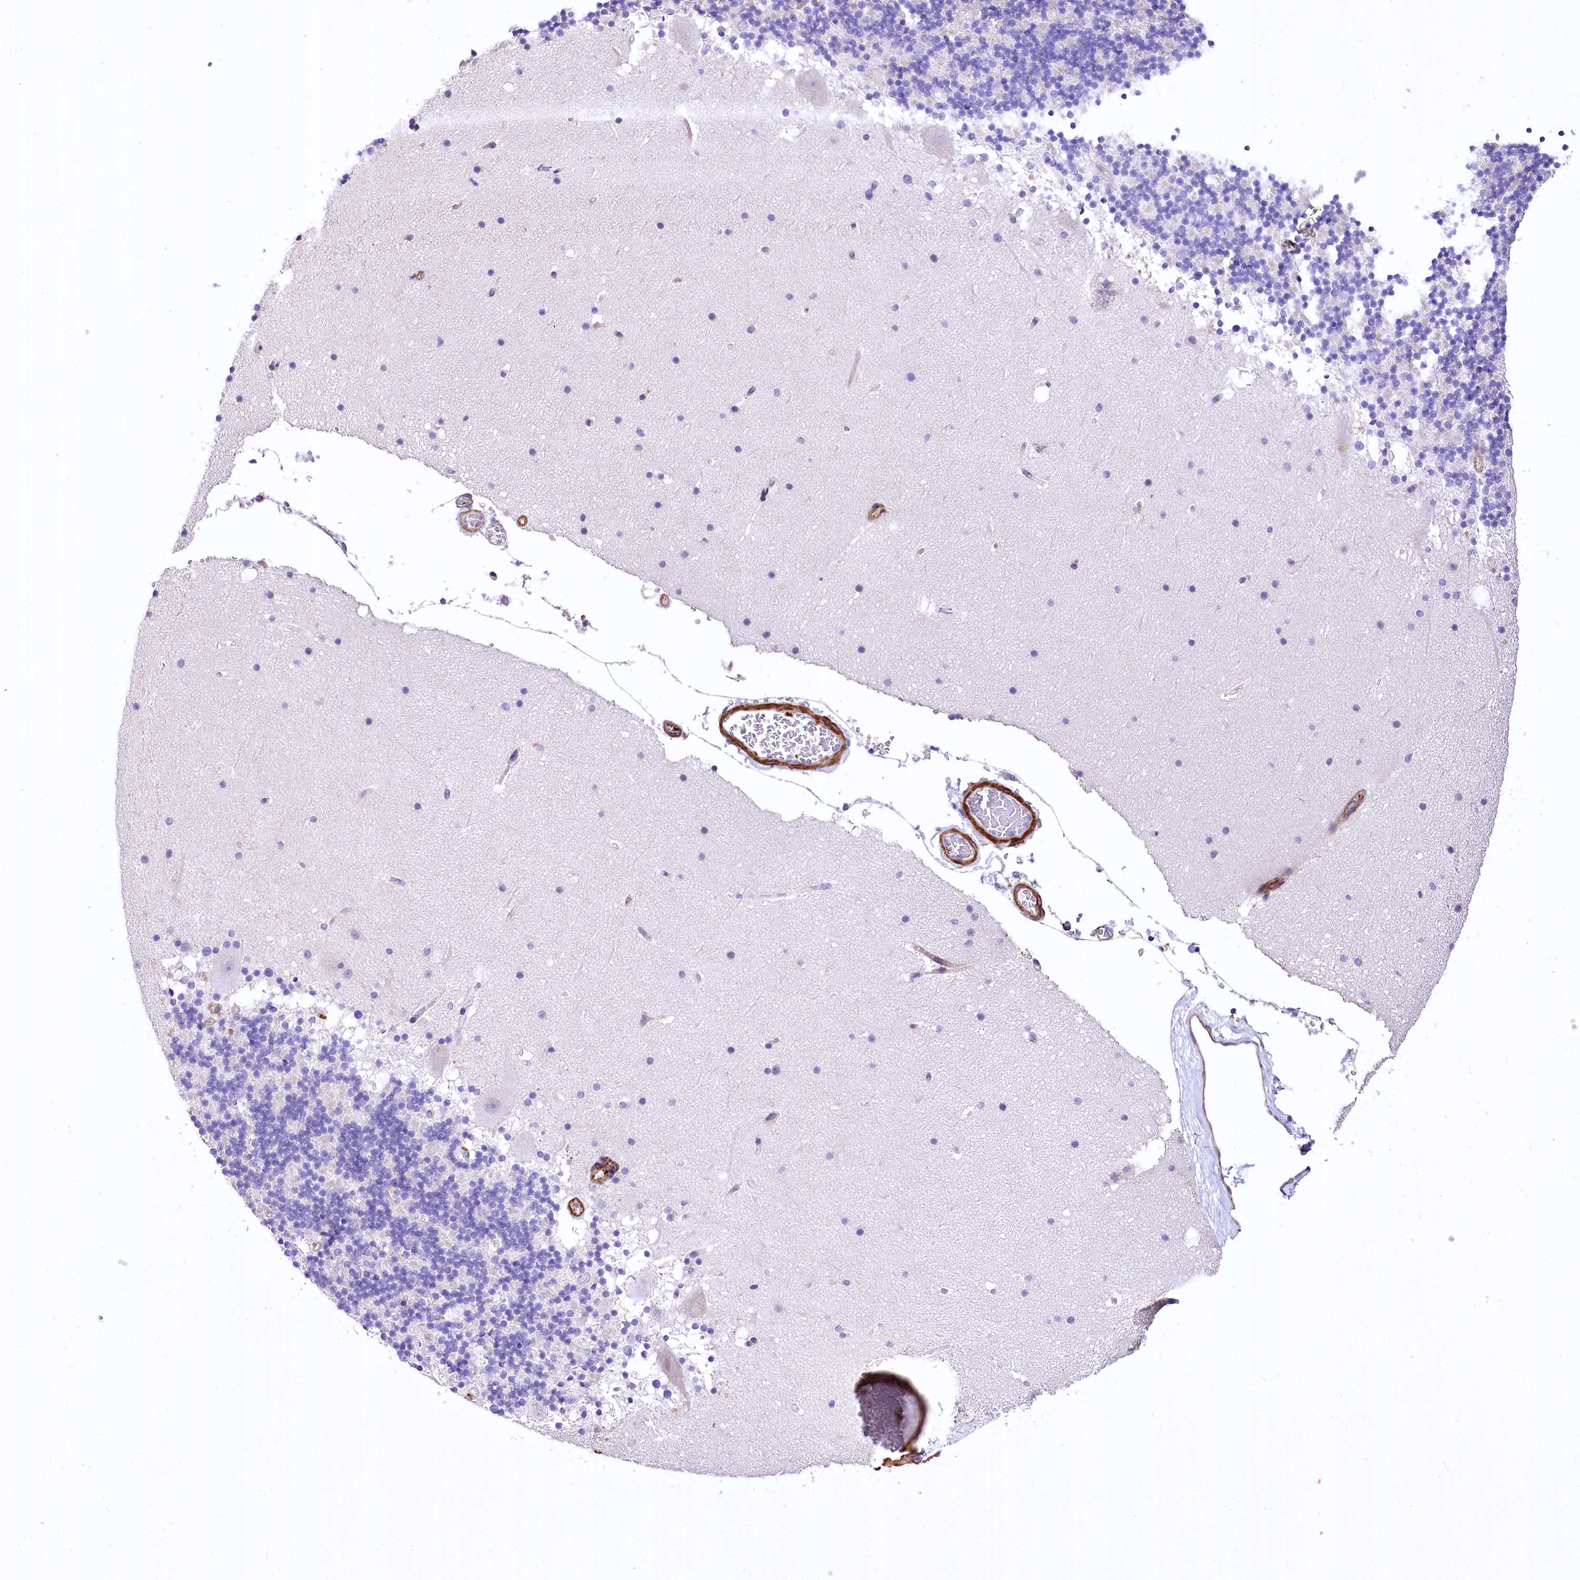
{"staining": {"intensity": "negative", "quantity": "none", "location": "none"}, "tissue": "cerebellum", "cell_type": "Cells in granular layer", "image_type": "normal", "snomed": [{"axis": "morphology", "description": "Normal tissue, NOS"}, {"axis": "topography", "description": "Cerebellum"}], "caption": "This is an immunohistochemistry (IHC) photomicrograph of unremarkable human cerebellum. There is no positivity in cells in granular layer.", "gene": "RDH16", "patient": {"sex": "male", "age": 57}}